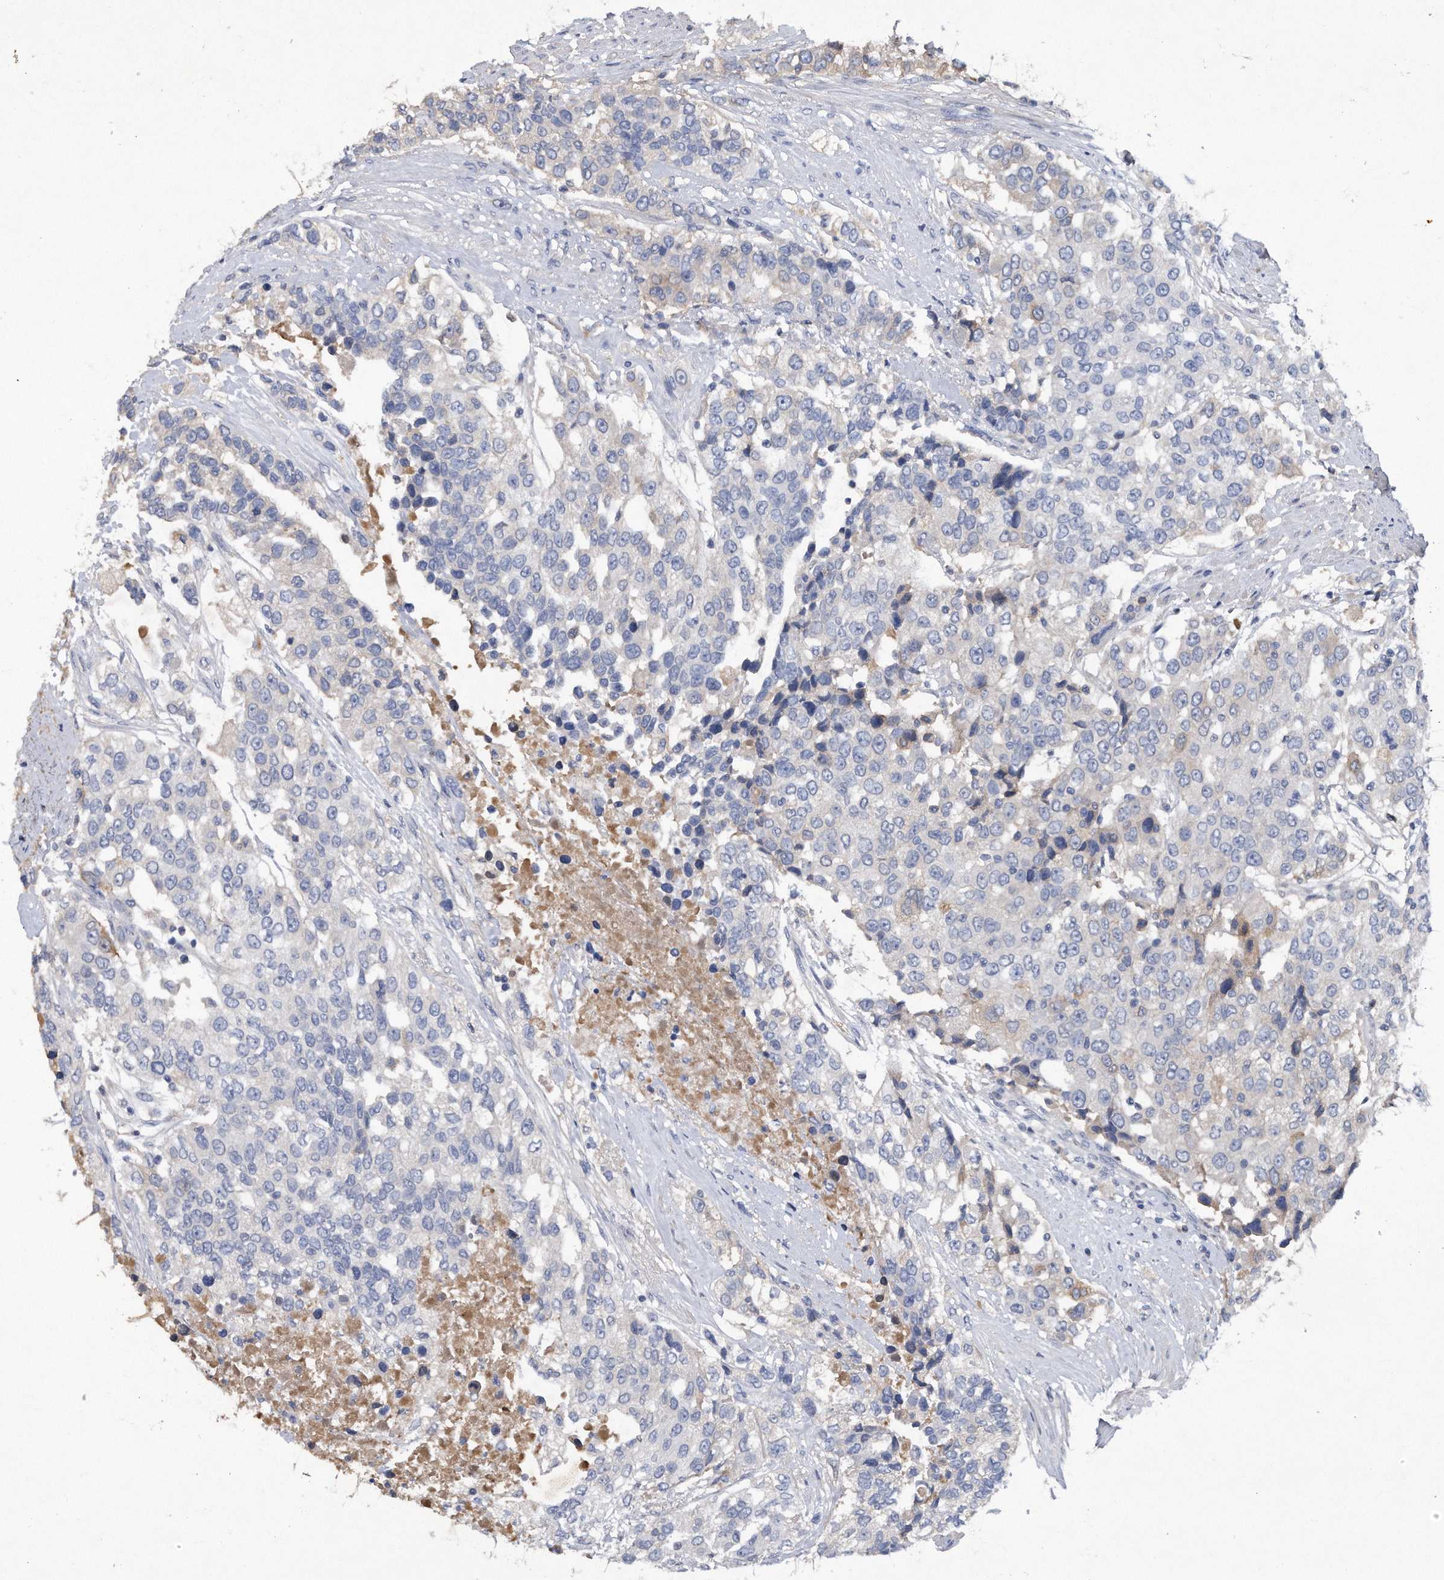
{"staining": {"intensity": "negative", "quantity": "none", "location": "none"}, "tissue": "urothelial cancer", "cell_type": "Tumor cells", "image_type": "cancer", "snomed": [{"axis": "morphology", "description": "Urothelial carcinoma, High grade"}, {"axis": "topography", "description": "Urinary bladder"}], "caption": "DAB immunohistochemical staining of high-grade urothelial carcinoma demonstrates no significant staining in tumor cells.", "gene": "ASNS", "patient": {"sex": "female", "age": 80}}